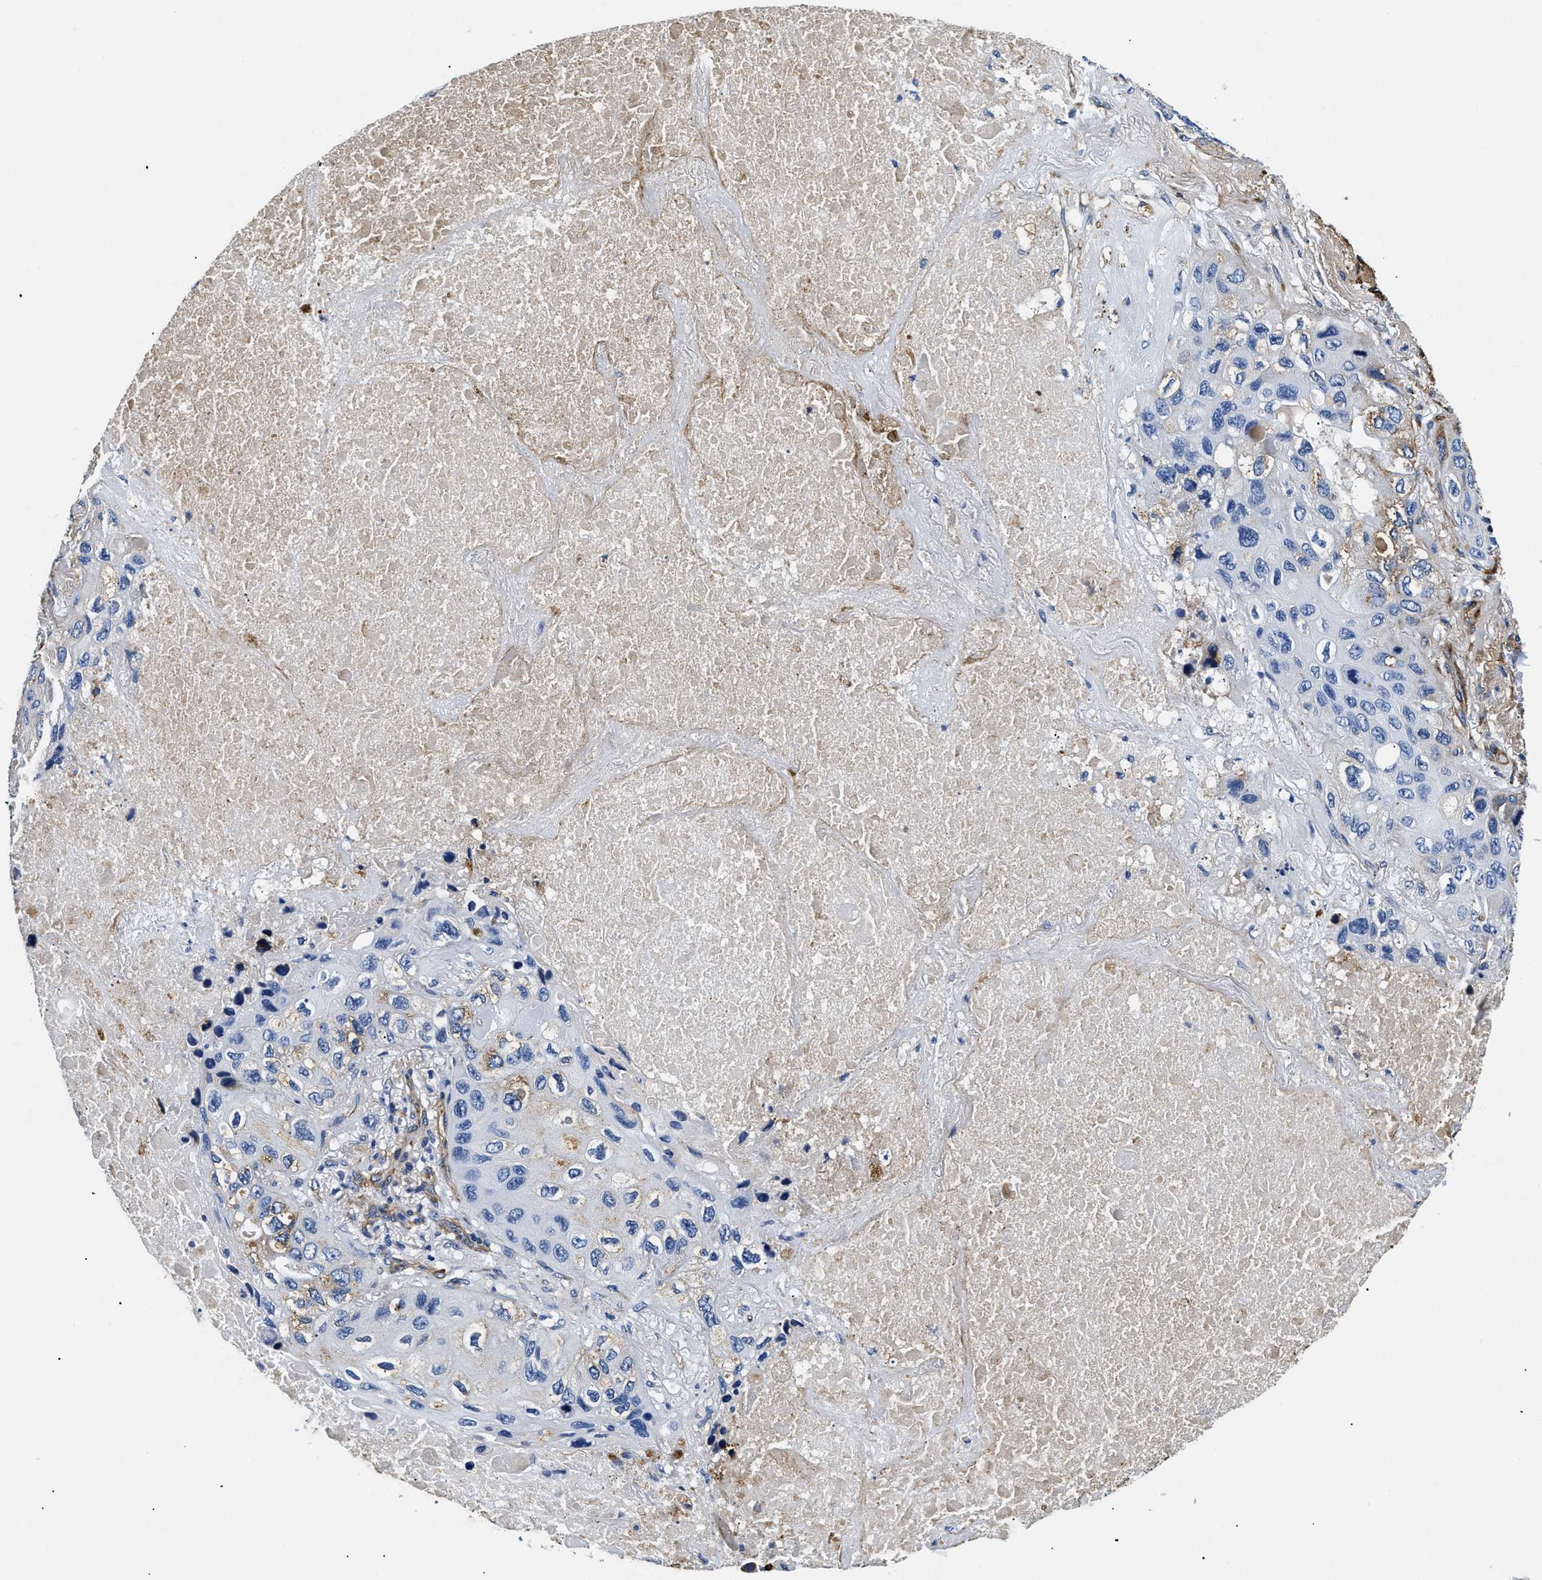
{"staining": {"intensity": "negative", "quantity": "none", "location": "none"}, "tissue": "lung cancer", "cell_type": "Tumor cells", "image_type": "cancer", "snomed": [{"axis": "morphology", "description": "Squamous cell carcinoma, NOS"}, {"axis": "topography", "description": "Lung"}], "caption": "DAB immunohistochemical staining of lung cancer (squamous cell carcinoma) exhibits no significant positivity in tumor cells.", "gene": "LAMA3", "patient": {"sex": "female", "age": 73}}